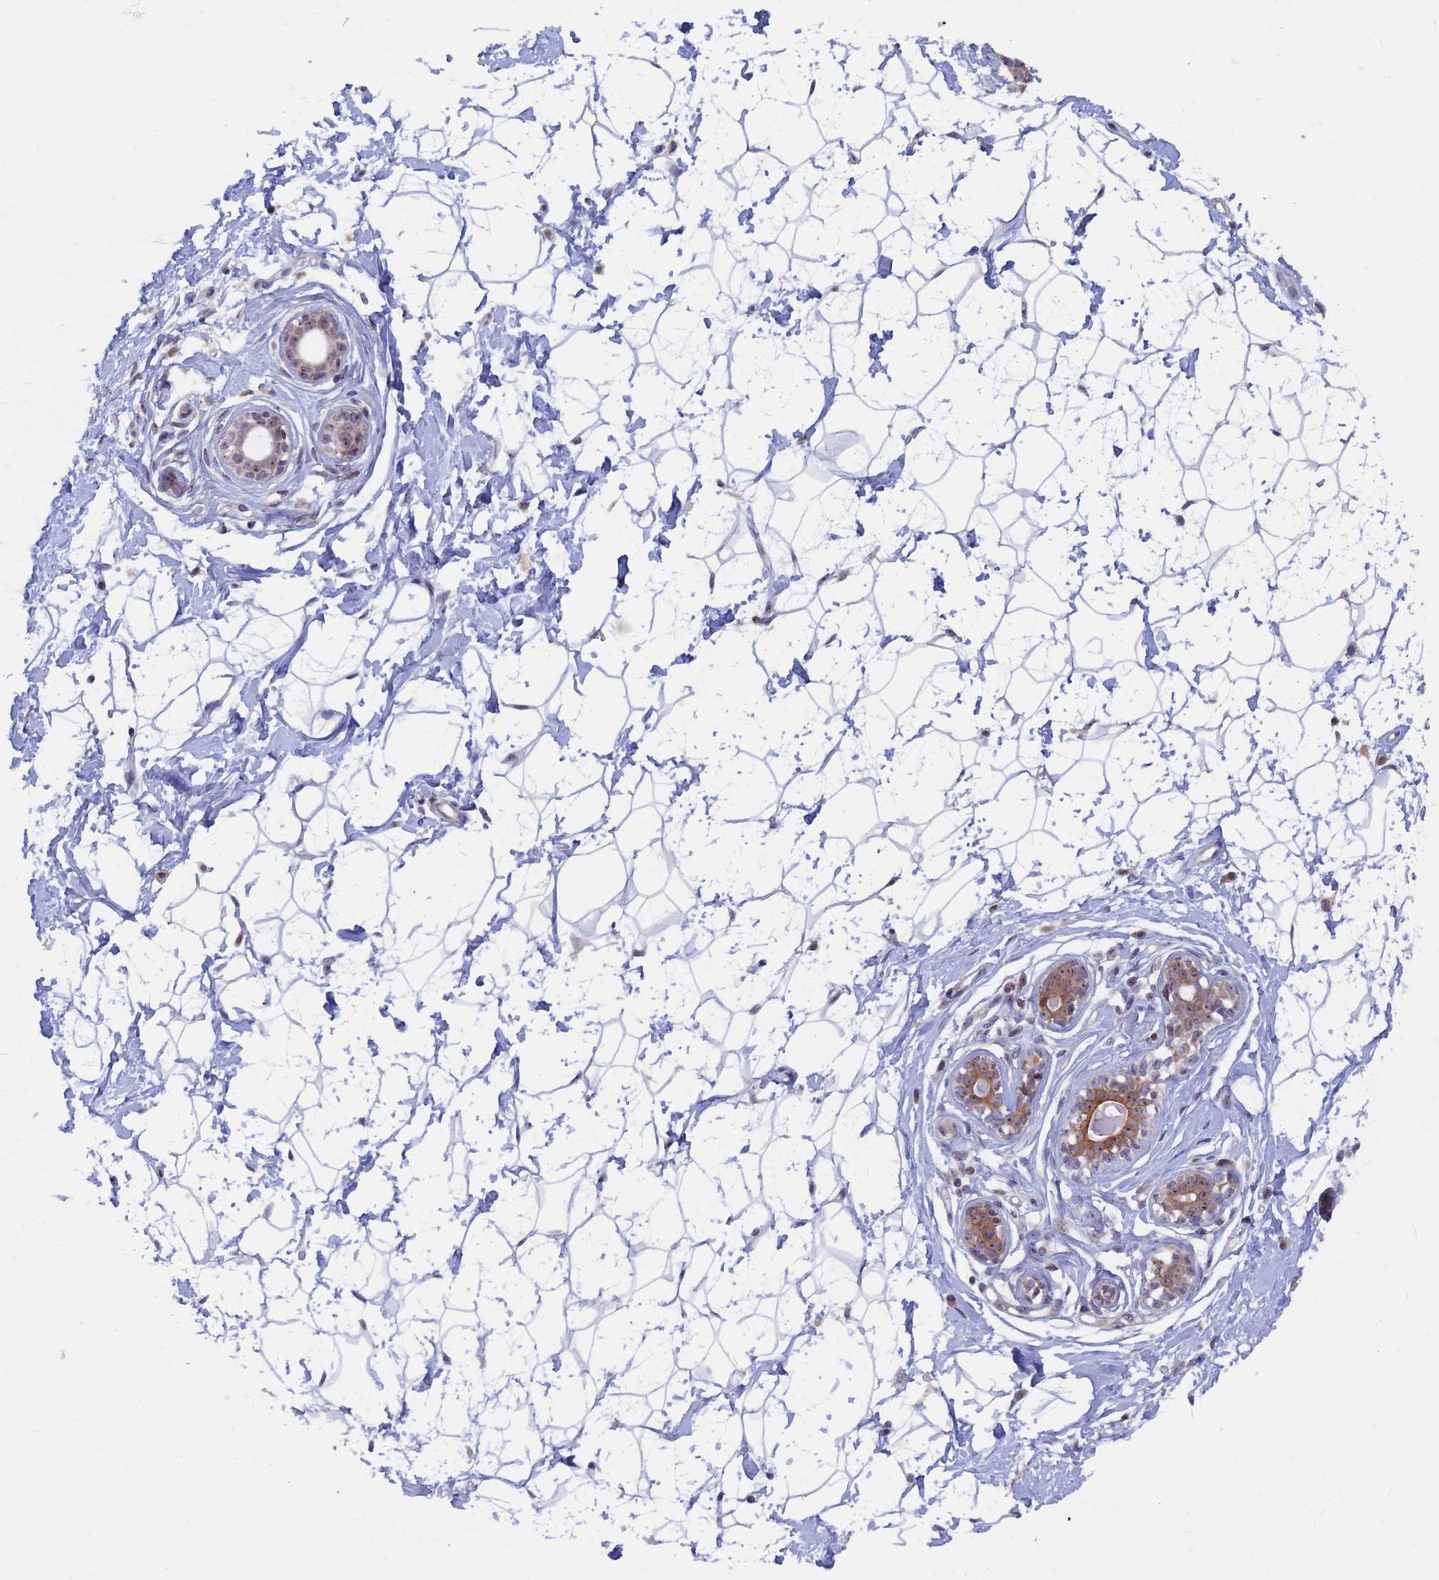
{"staining": {"intensity": "weak", "quantity": "<25%", "location": "nuclear"}, "tissue": "breast", "cell_type": "Adipocytes", "image_type": "normal", "snomed": [{"axis": "morphology", "description": "Normal tissue, NOS"}, {"axis": "morphology", "description": "Adenoma, NOS"}, {"axis": "topography", "description": "Breast"}], "caption": "Immunohistochemistry of benign breast shows no staining in adipocytes. (DAB immunohistochemistry (IHC) with hematoxylin counter stain).", "gene": "SPIRE1", "patient": {"sex": "female", "age": 23}}